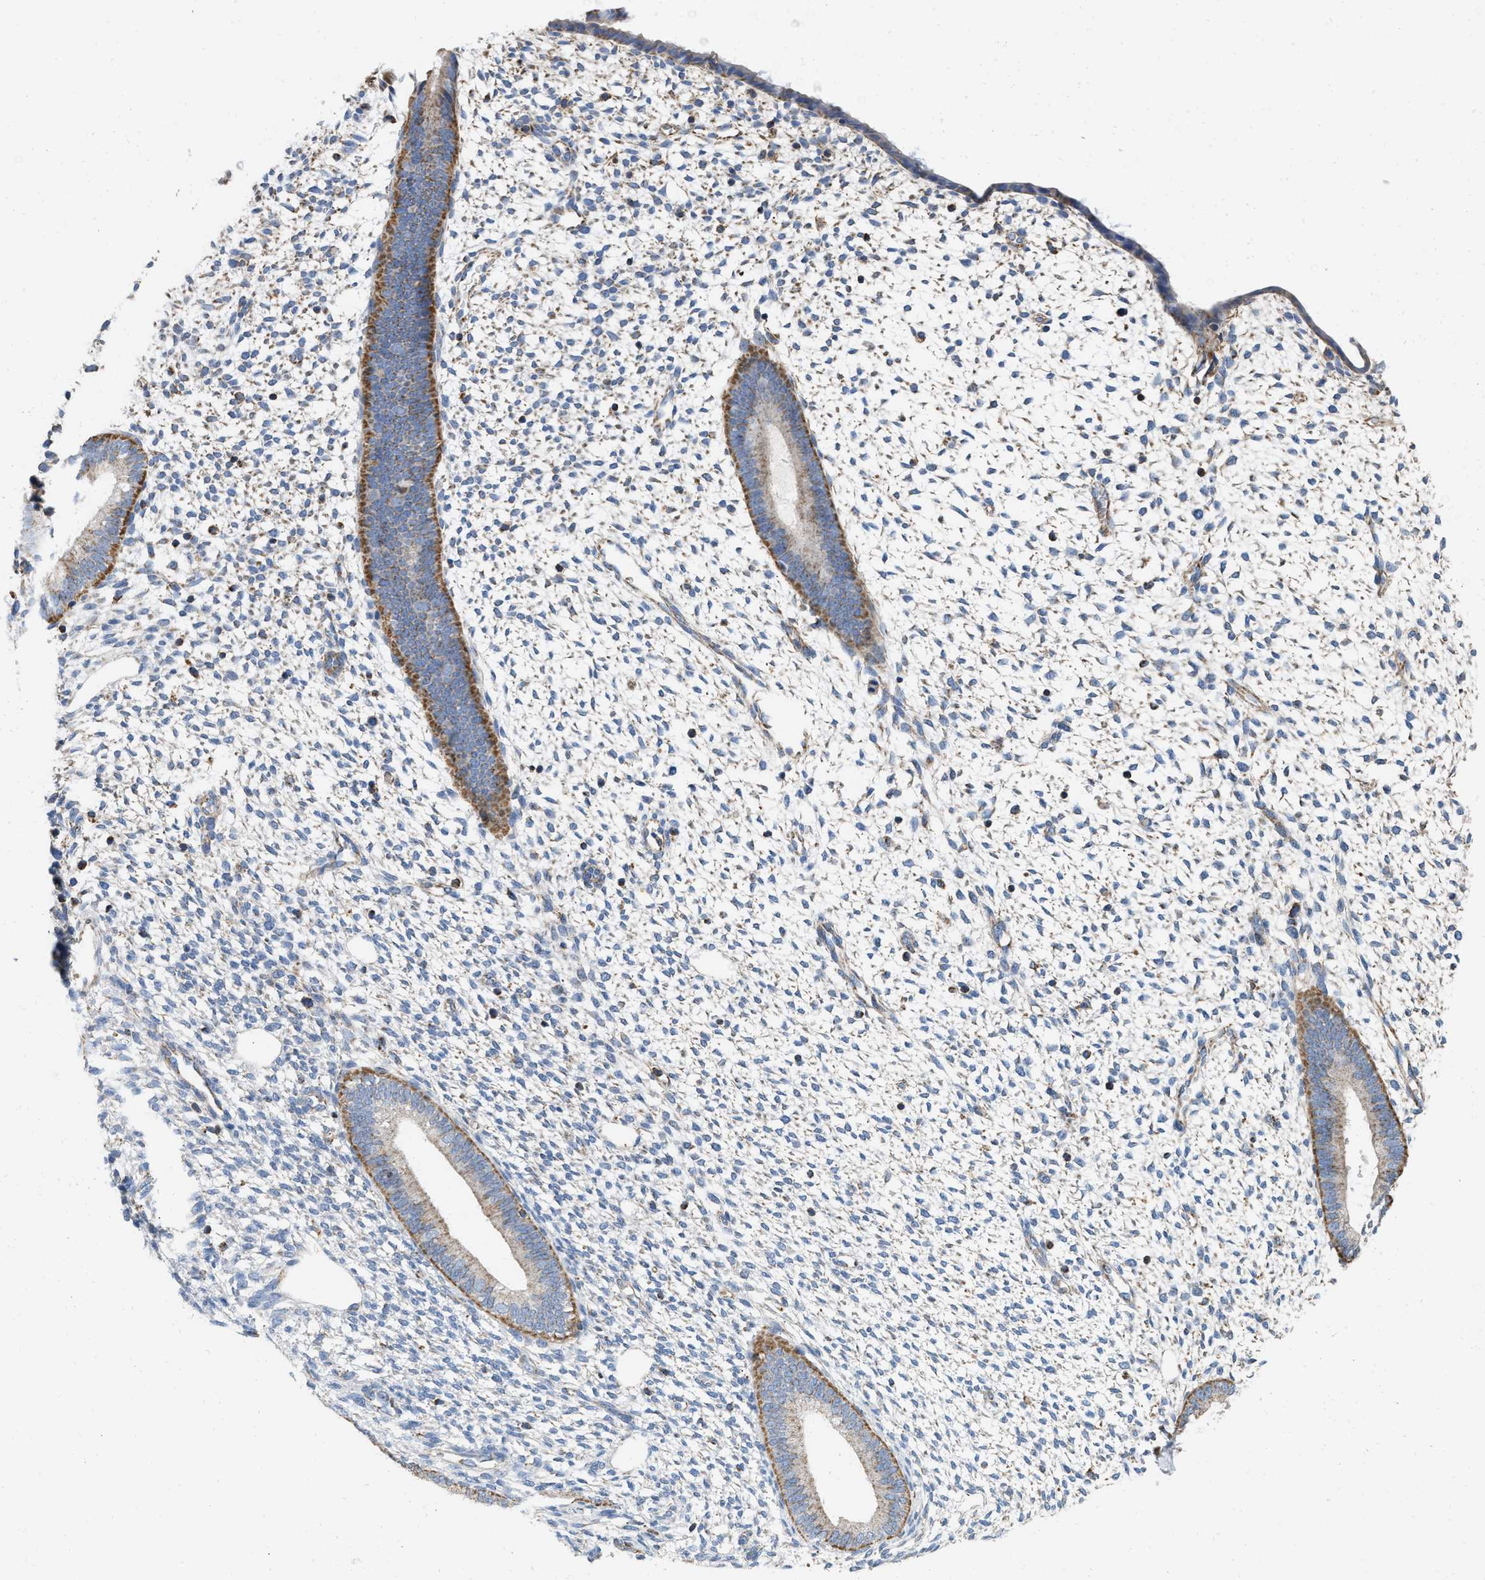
{"staining": {"intensity": "negative", "quantity": "none", "location": "none"}, "tissue": "endometrium", "cell_type": "Cells in endometrial stroma", "image_type": "normal", "snomed": [{"axis": "morphology", "description": "Normal tissue, NOS"}, {"axis": "topography", "description": "Endometrium"}], "caption": "IHC photomicrograph of unremarkable endometrium stained for a protein (brown), which shows no expression in cells in endometrial stroma.", "gene": "GRB10", "patient": {"sex": "female", "age": 46}}